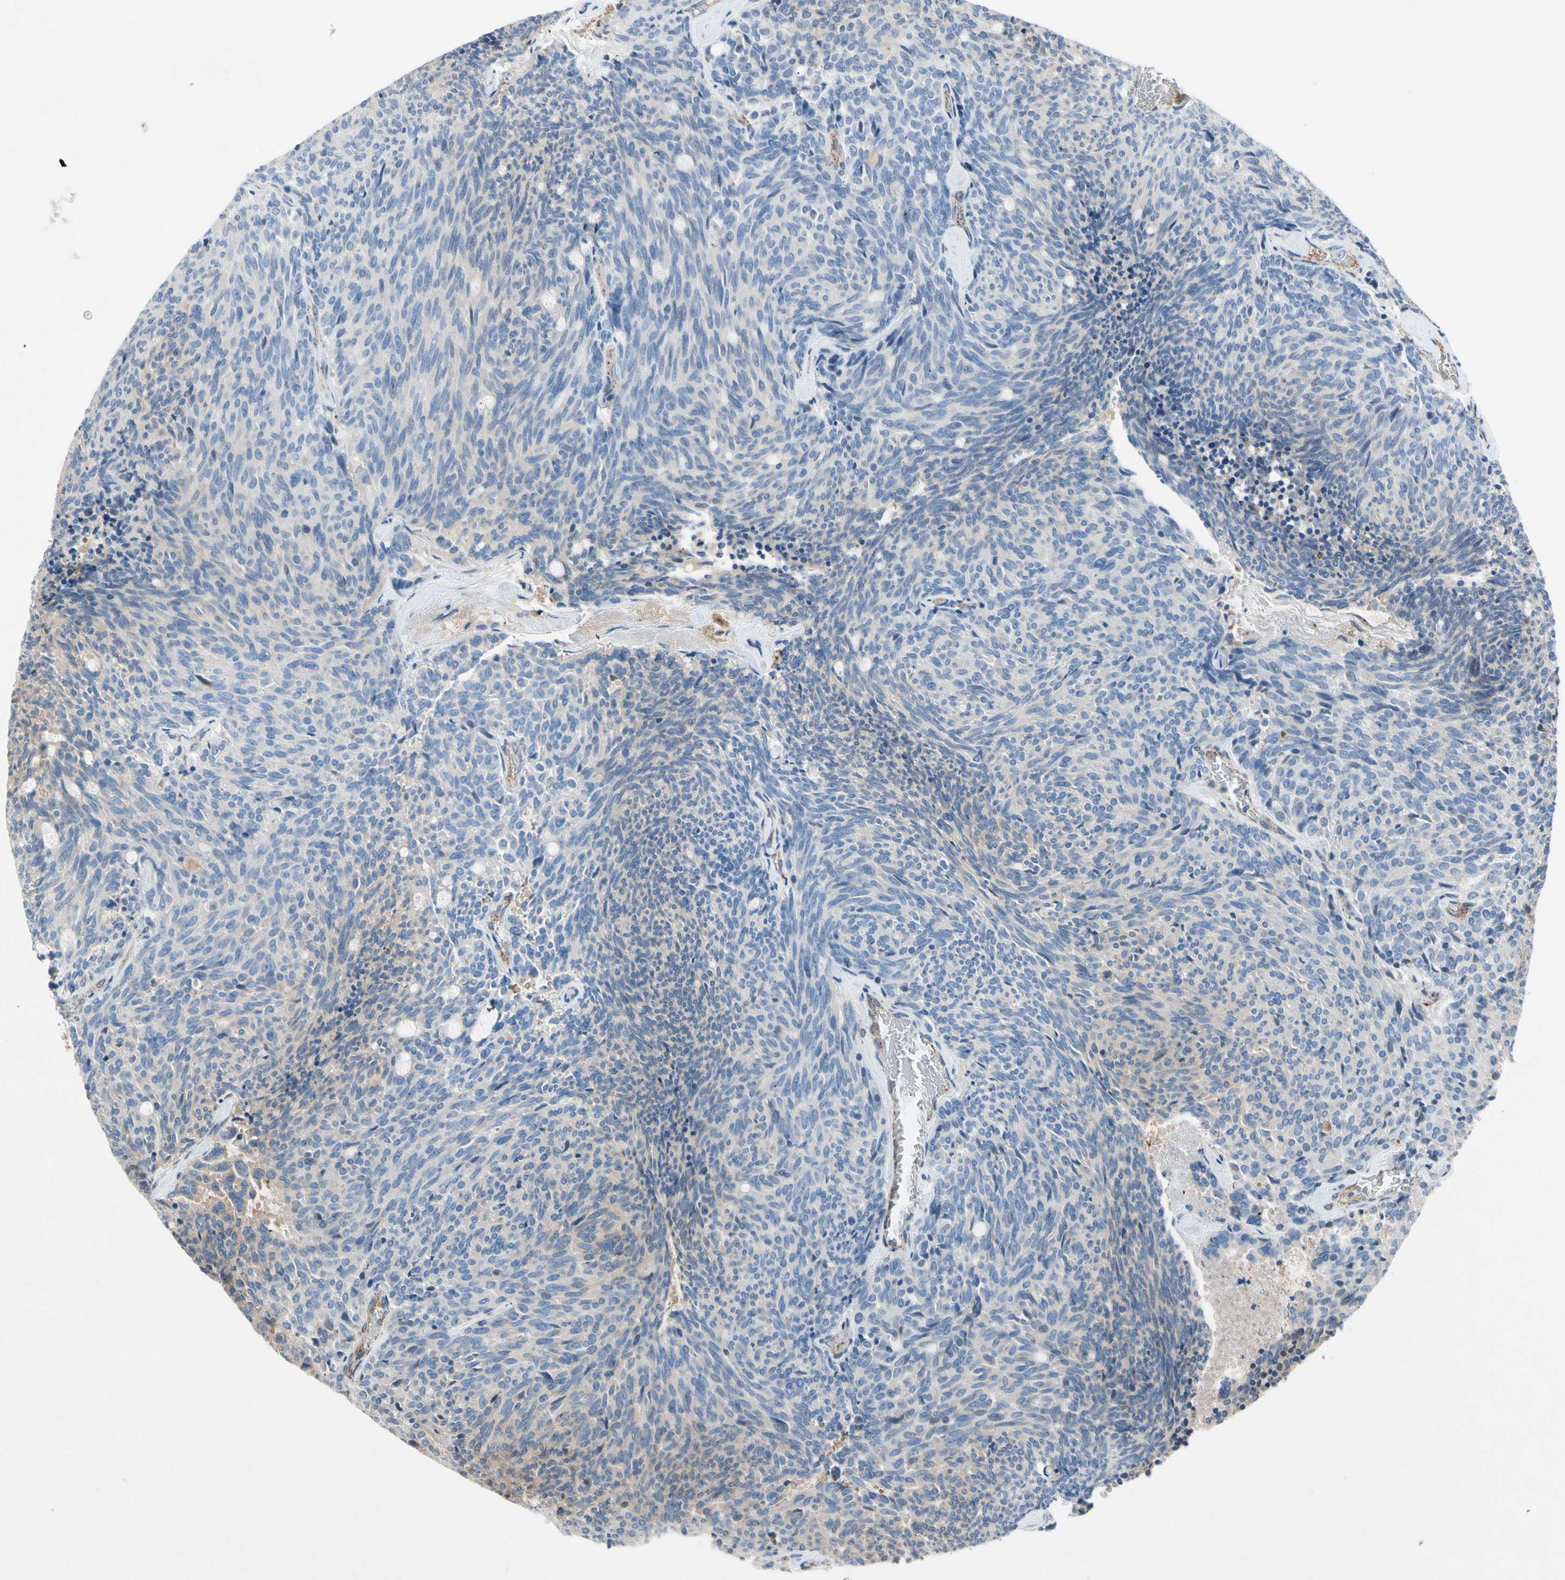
{"staining": {"intensity": "weak", "quantity": "<25%", "location": "cytoplasmic/membranous"}, "tissue": "carcinoid", "cell_type": "Tumor cells", "image_type": "cancer", "snomed": [{"axis": "morphology", "description": "Carcinoid, malignant, NOS"}, {"axis": "topography", "description": "Pancreas"}], "caption": "DAB immunohistochemical staining of human malignant carcinoid displays no significant staining in tumor cells.", "gene": "NDFIP2", "patient": {"sex": "female", "age": 54}}